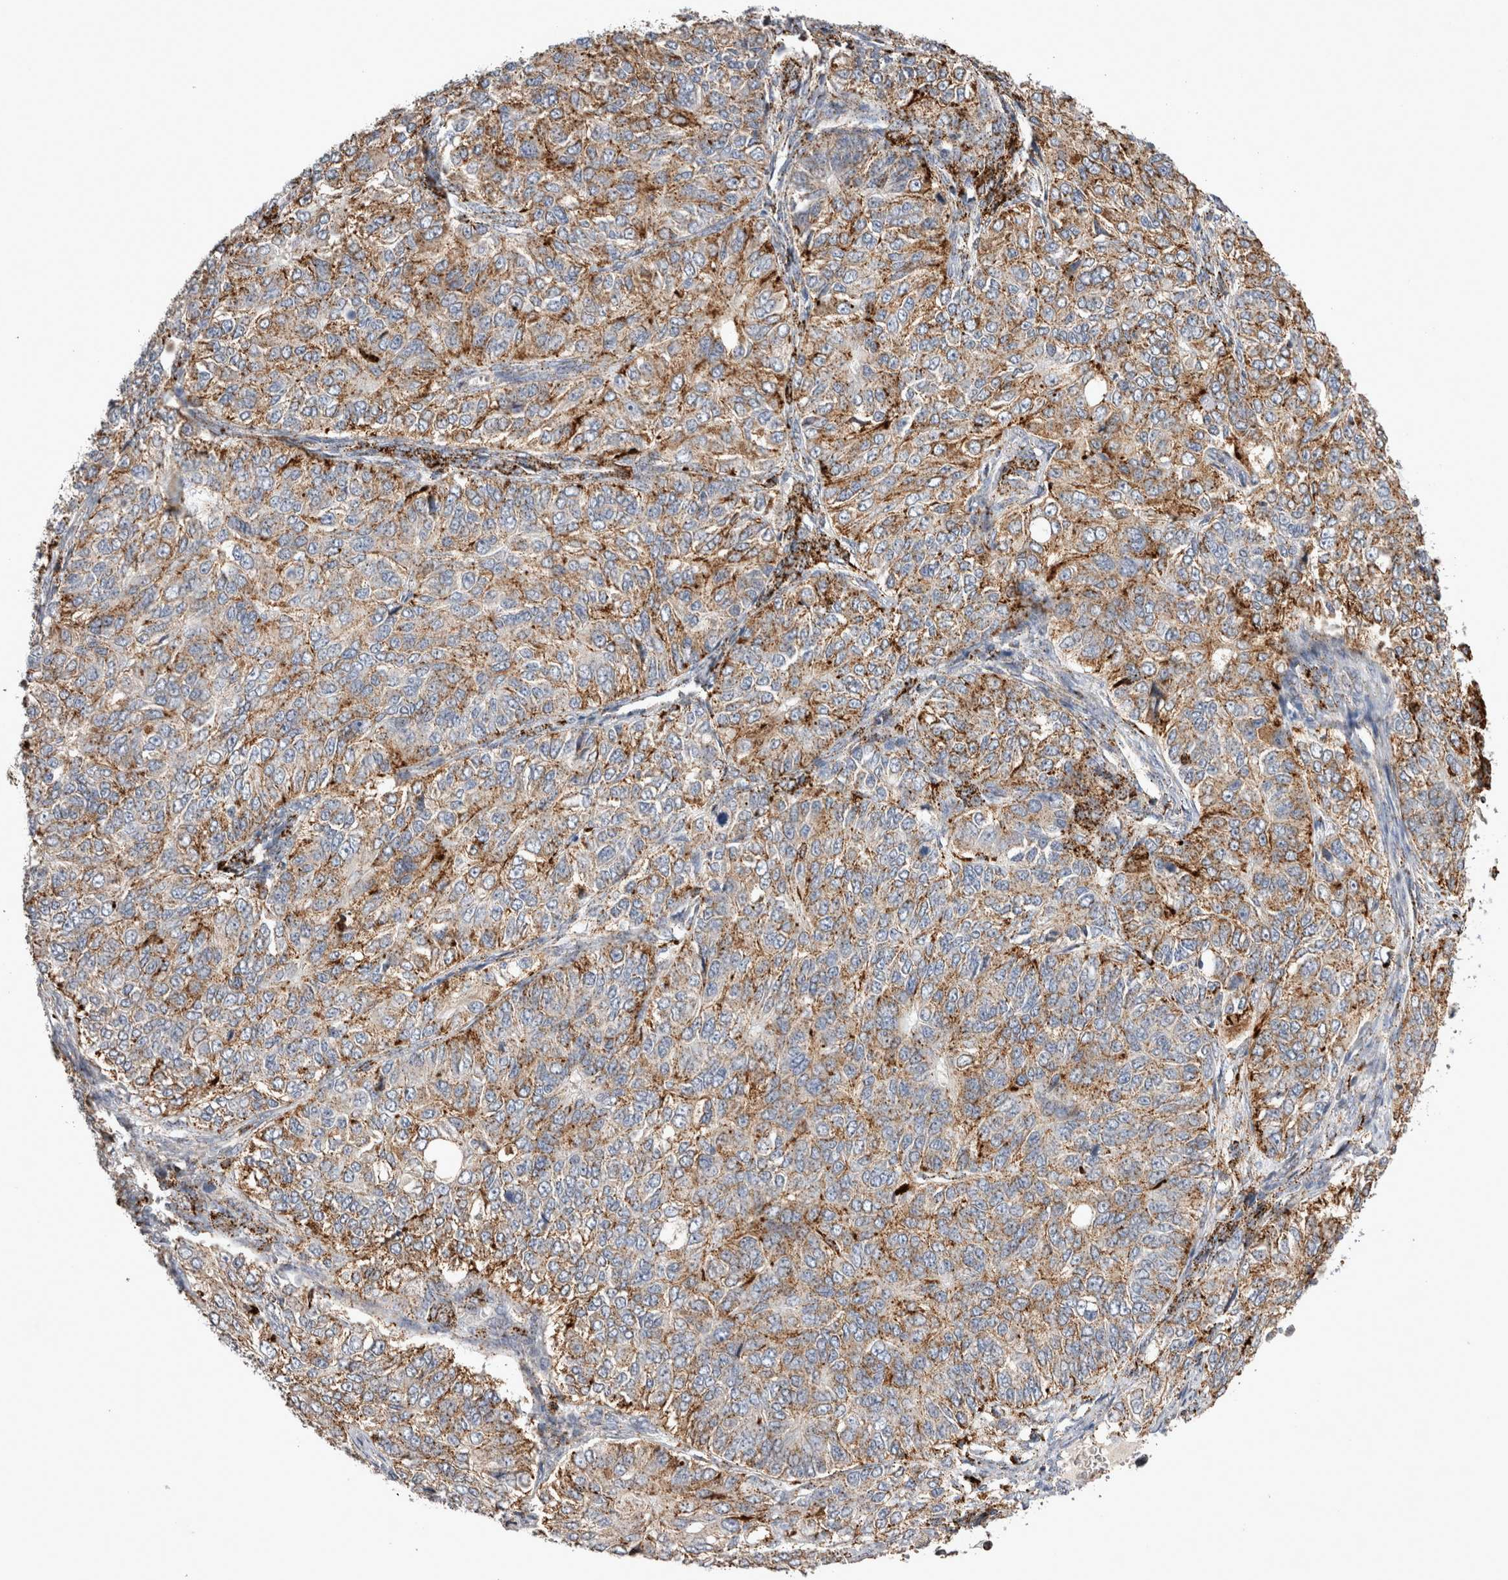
{"staining": {"intensity": "moderate", "quantity": ">75%", "location": "cytoplasmic/membranous"}, "tissue": "ovarian cancer", "cell_type": "Tumor cells", "image_type": "cancer", "snomed": [{"axis": "morphology", "description": "Carcinoma, endometroid"}, {"axis": "topography", "description": "Ovary"}], "caption": "IHC staining of ovarian cancer (endometroid carcinoma), which exhibits medium levels of moderate cytoplasmic/membranous expression in approximately >75% of tumor cells indicating moderate cytoplasmic/membranous protein staining. The staining was performed using DAB (3,3'-diaminobenzidine) (brown) for protein detection and nuclei were counterstained in hematoxylin (blue).", "gene": "CTSA", "patient": {"sex": "female", "age": 51}}